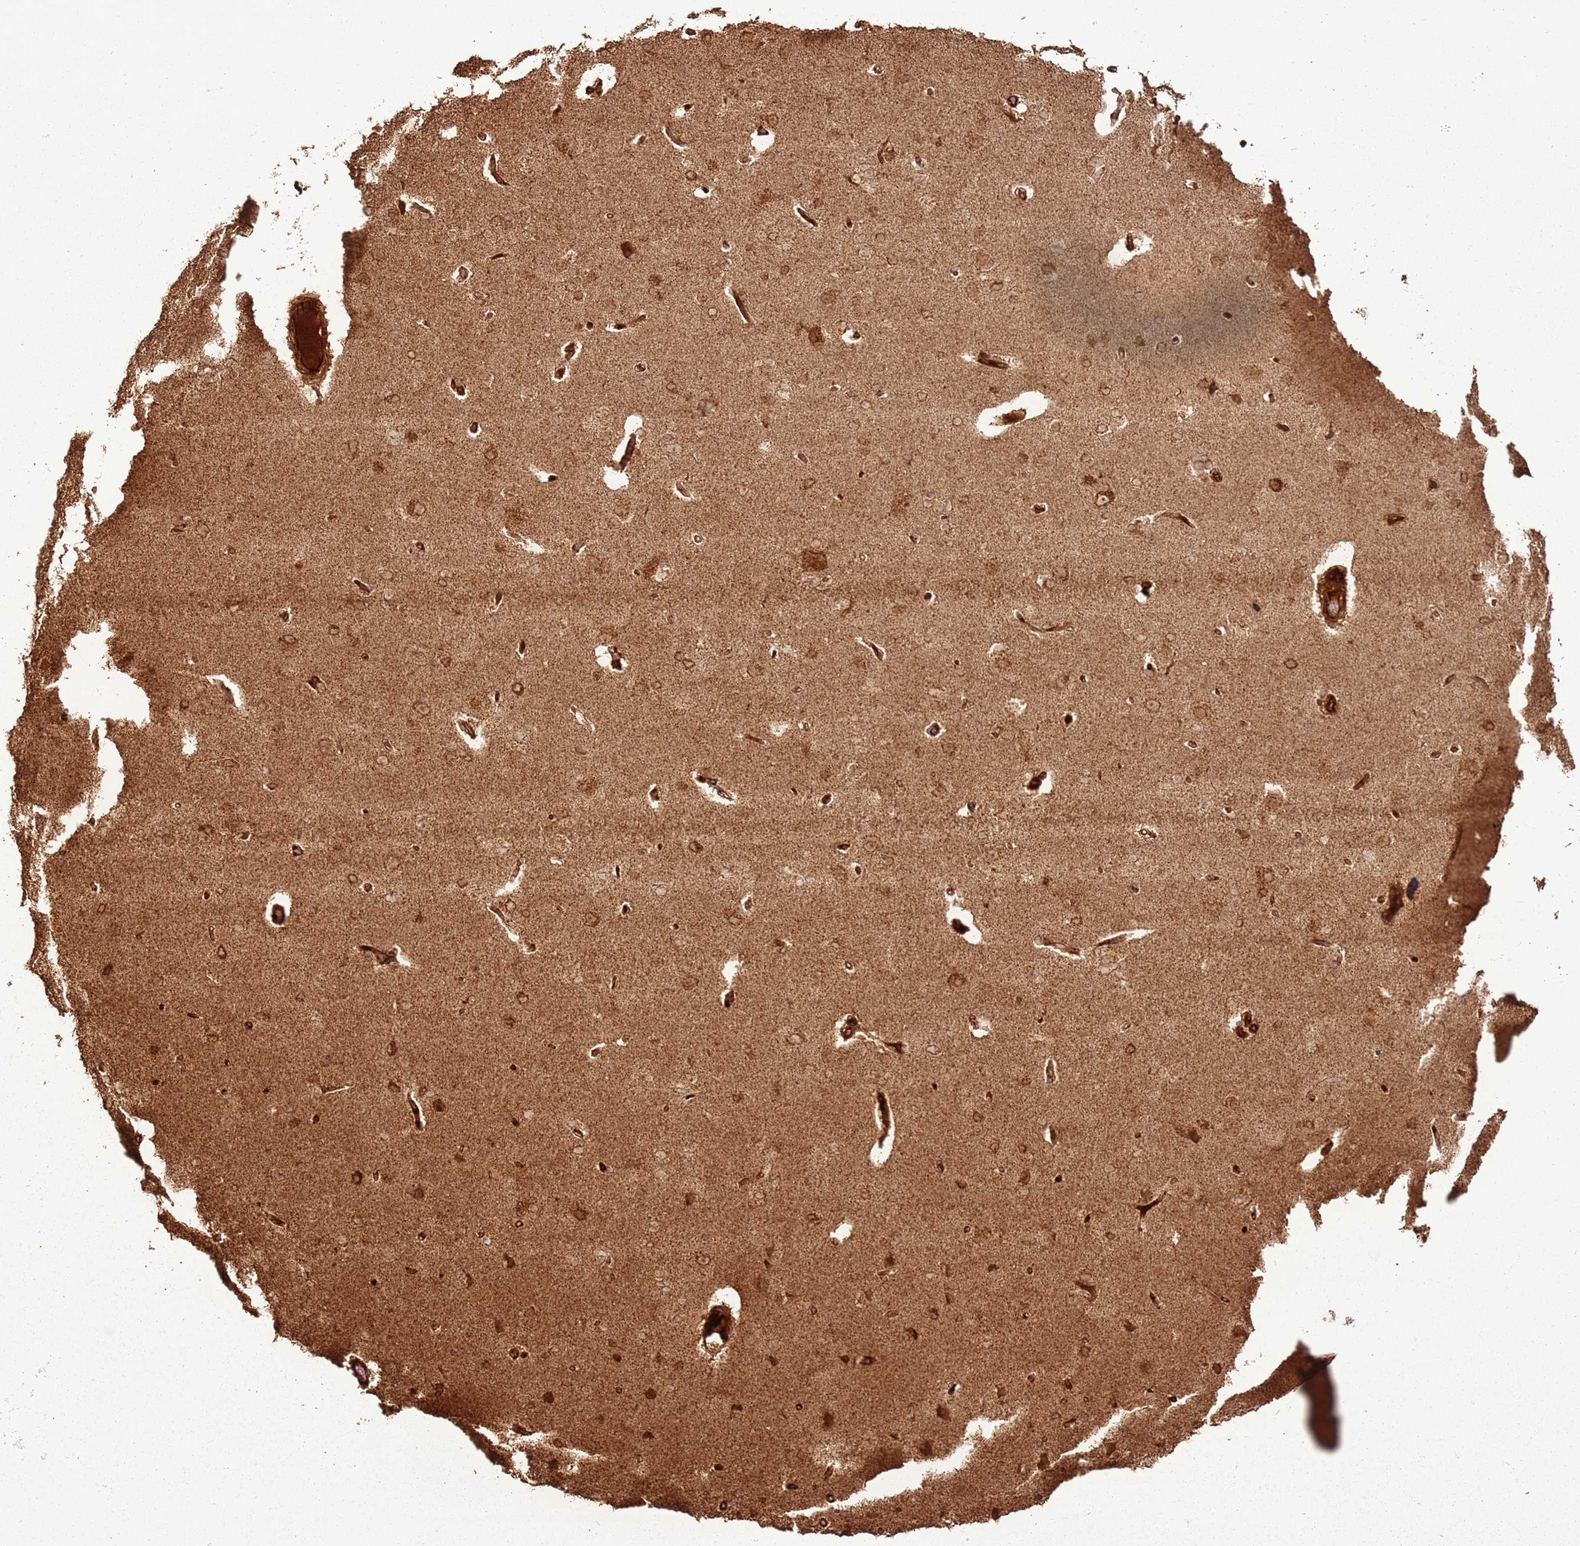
{"staining": {"intensity": "strong", "quantity": ">75%", "location": "cytoplasmic/membranous"}, "tissue": "cerebral cortex", "cell_type": "Endothelial cells", "image_type": "normal", "snomed": [{"axis": "morphology", "description": "Normal tissue, NOS"}, {"axis": "topography", "description": "Cerebral cortex"}], "caption": "Immunohistochemistry staining of benign cerebral cortex, which shows high levels of strong cytoplasmic/membranous staining in about >75% of endothelial cells indicating strong cytoplasmic/membranous protein positivity. The staining was performed using DAB (3,3'-diaminobenzidine) (brown) for protein detection and nuclei were counterstained in hematoxylin (blue).", "gene": "MRPS6", "patient": {"sex": "male", "age": 62}}